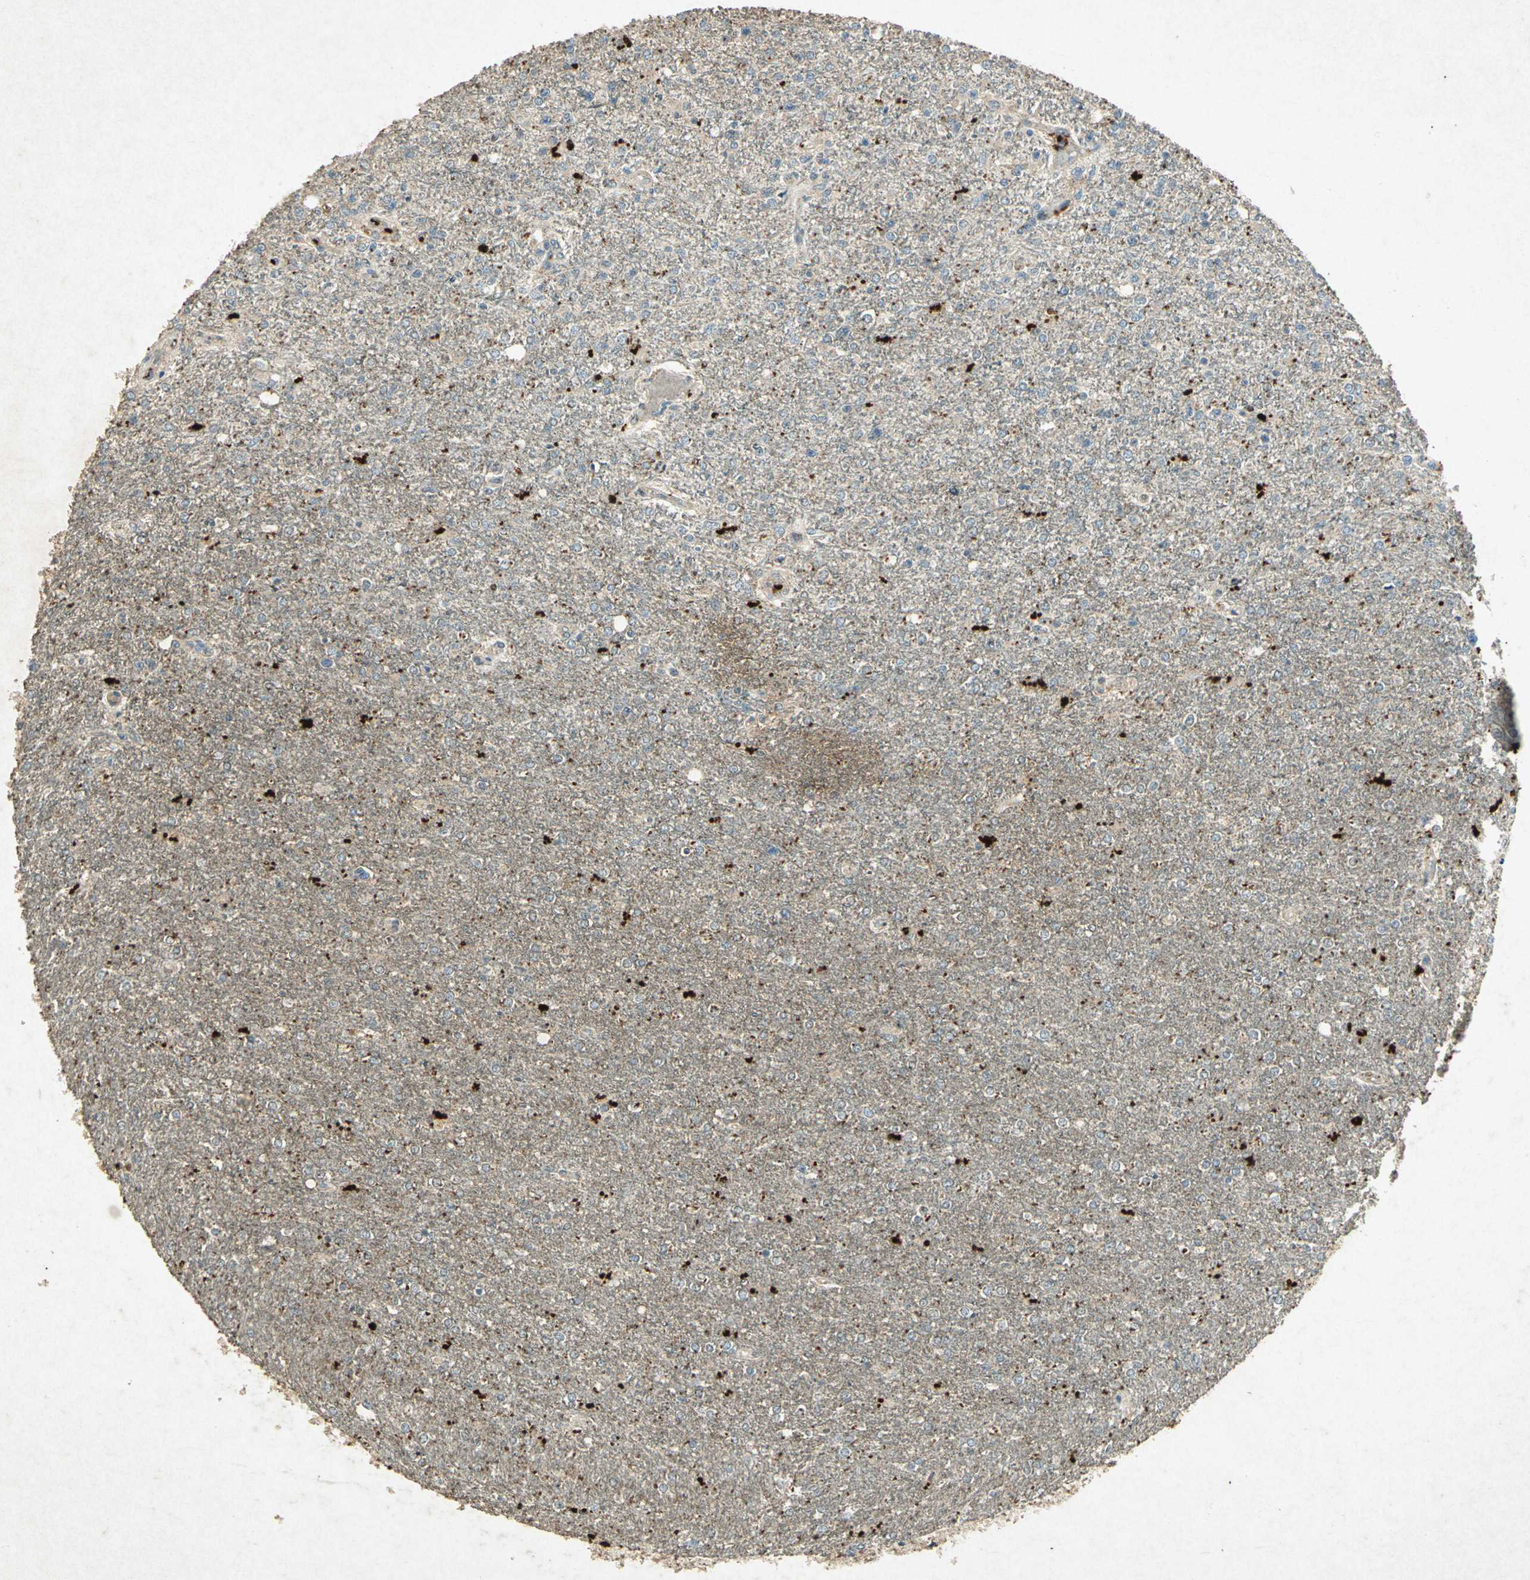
{"staining": {"intensity": "weak", "quantity": "25%-75%", "location": "cytoplasmic/membranous"}, "tissue": "glioma", "cell_type": "Tumor cells", "image_type": "cancer", "snomed": [{"axis": "morphology", "description": "Glioma, malignant, High grade"}, {"axis": "topography", "description": "Cerebral cortex"}], "caption": "A high-resolution histopathology image shows immunohistochemistry (IHC) staining of high-grade glioma (malignant), which exhibits weak cytoplasmic/membranous expression in about 25%-75% of tumor cells.", "gene": "PSEN1", "patient": {"sex": "male", "age": 76}}